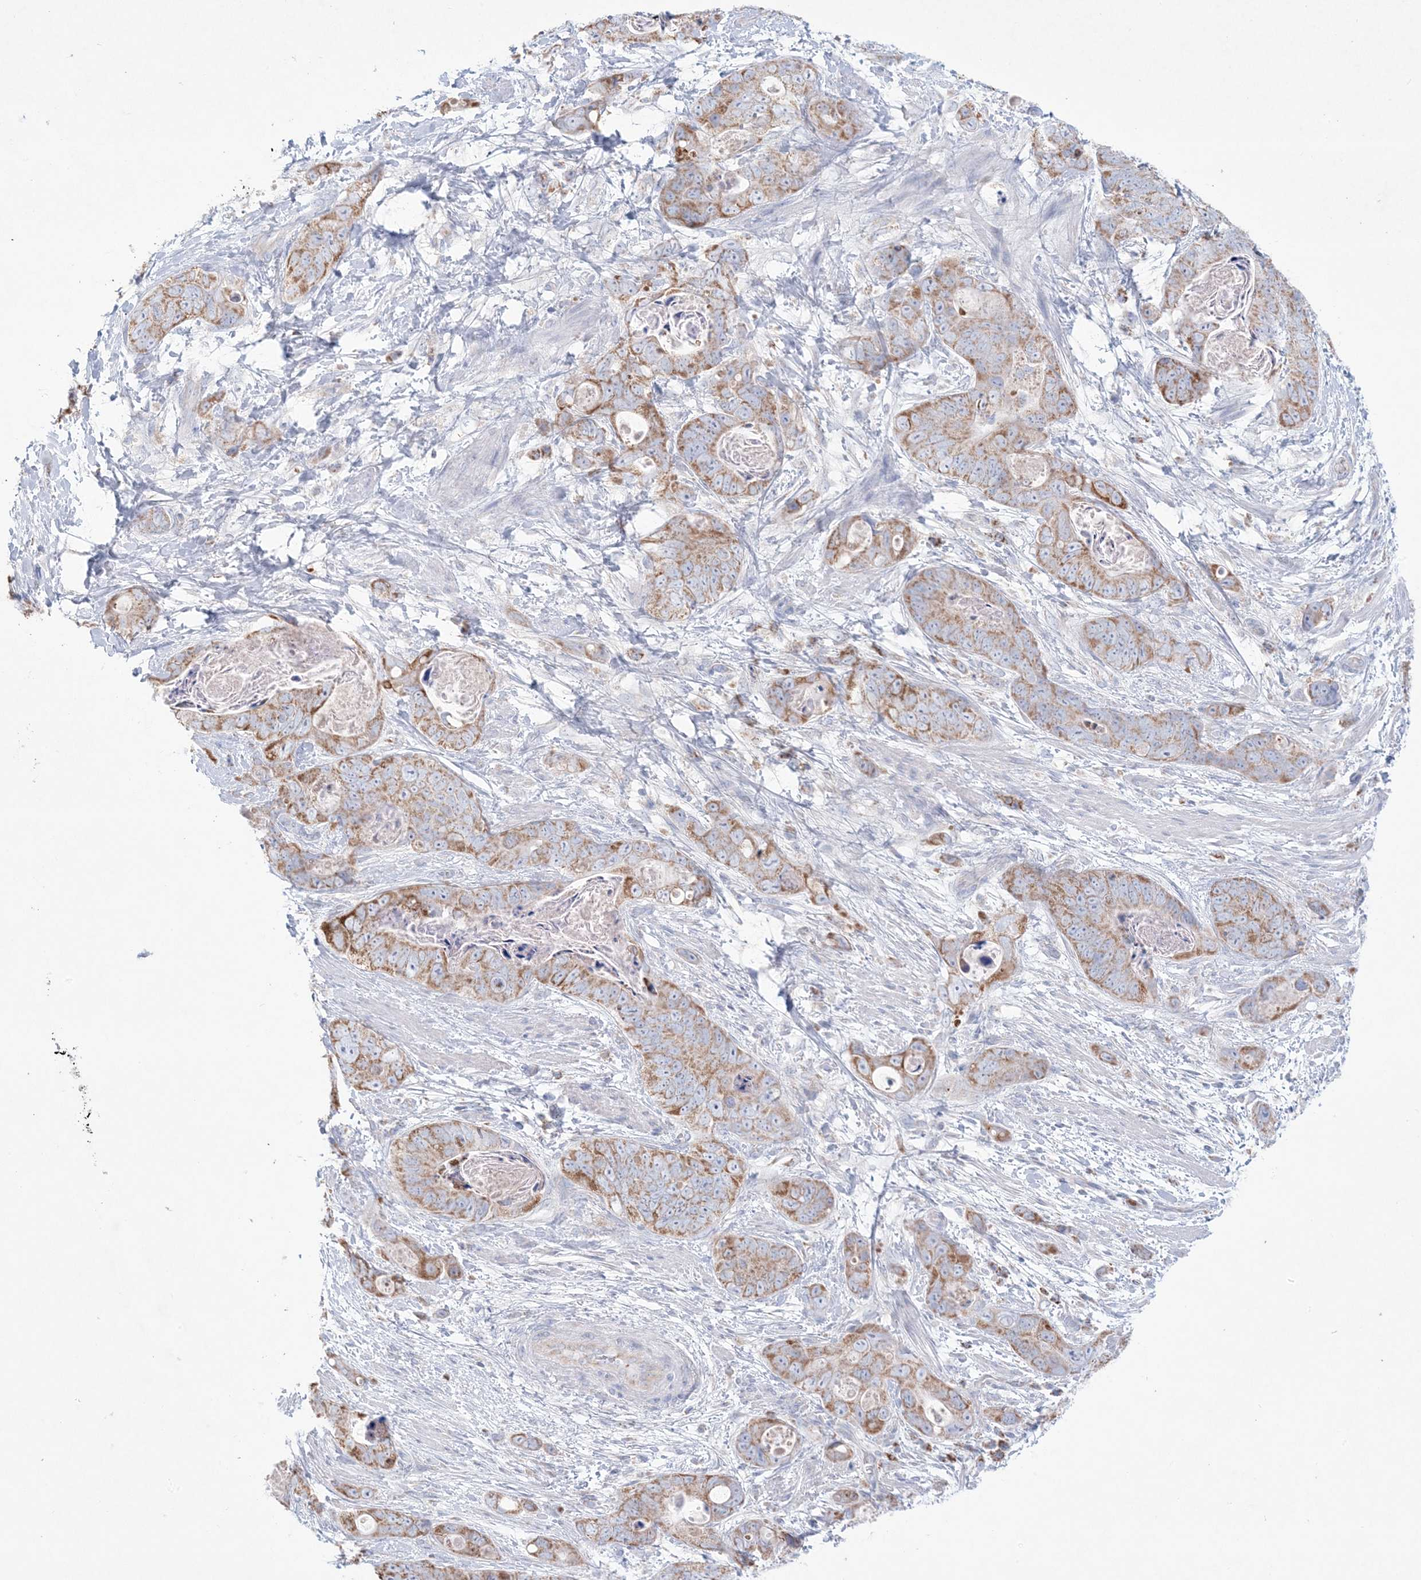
{"staining": {"intensity": "moderate", "quantity": ">75%", "location": "cytoplasmic/membranous"}, "tissue": "stomach cancer", "cell_type": "Tumor cells", "image_type": "cancer", "snomed": [{"axis": "morphology", "description": "Adenocarcinoma, NOS"}, {"axis": "topography", "description": "Stomach"}], "caption": "A brown stain labels moderate cytoplasmic/membranous positivity of a protein in stomach cancer tumor cells.", "gene": "KCTD6", "patient": {"sex": "female", "age": 89}}